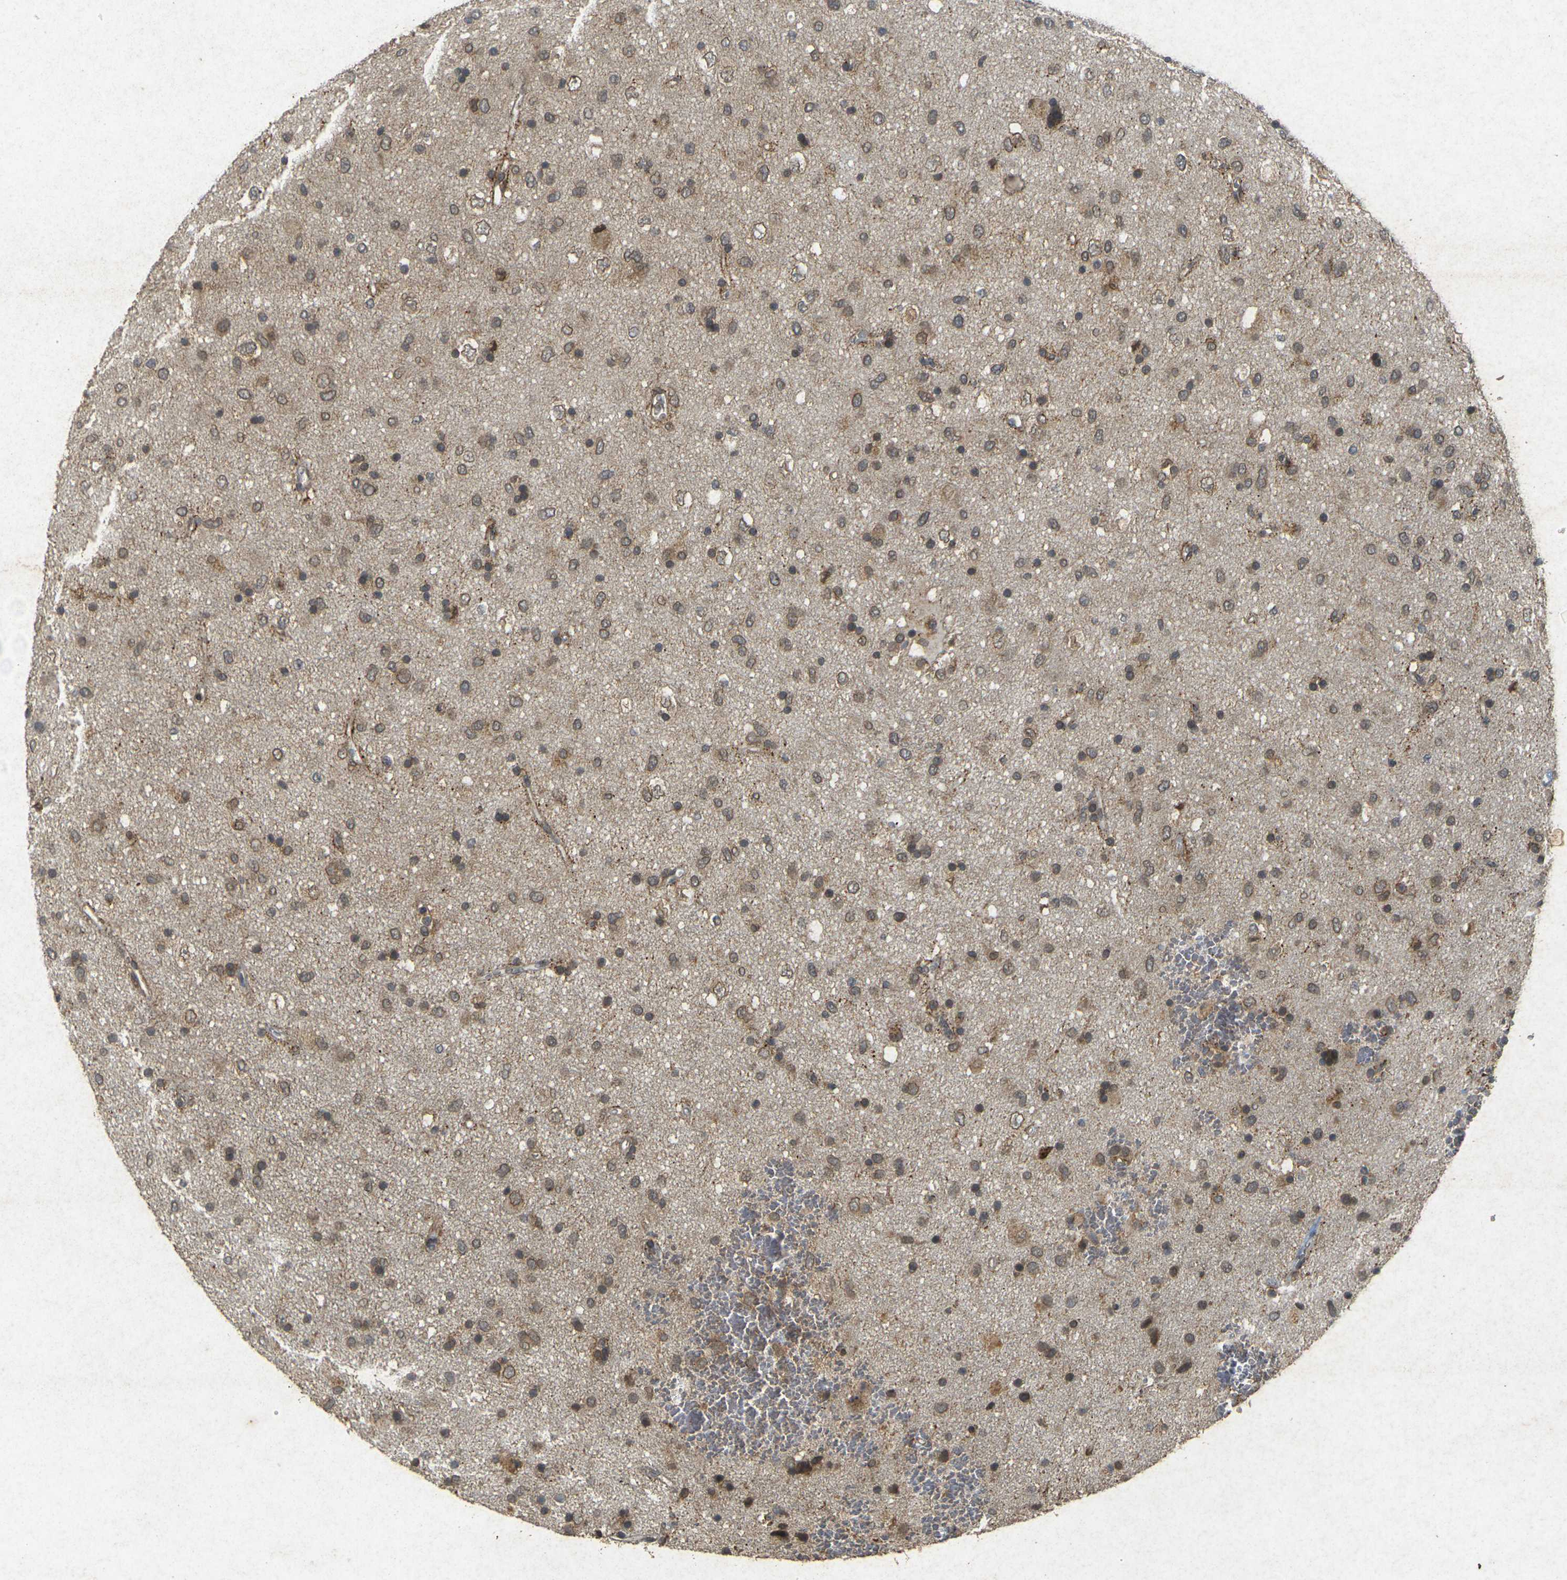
{"staining": {"intensity": "moderate", "quantity": ">75%", "location": "cytoplasmic/membranous"}, "tissue": "glioma", "cell_type": "Tumor cells", "image_type": "cancer", "snomed": [{"axis": "morphology", "description": "Glioma, malignant, Low grade"}, {"axis": "topography", "description": "Brain"}], "caption": "Protein expression analysis of glioma reveals moderate cytoplasmic/membranous expression in approximately >75% of tumor cells.", "gene": "ERN1", "patient": {"sex": "male", "age": 77}}